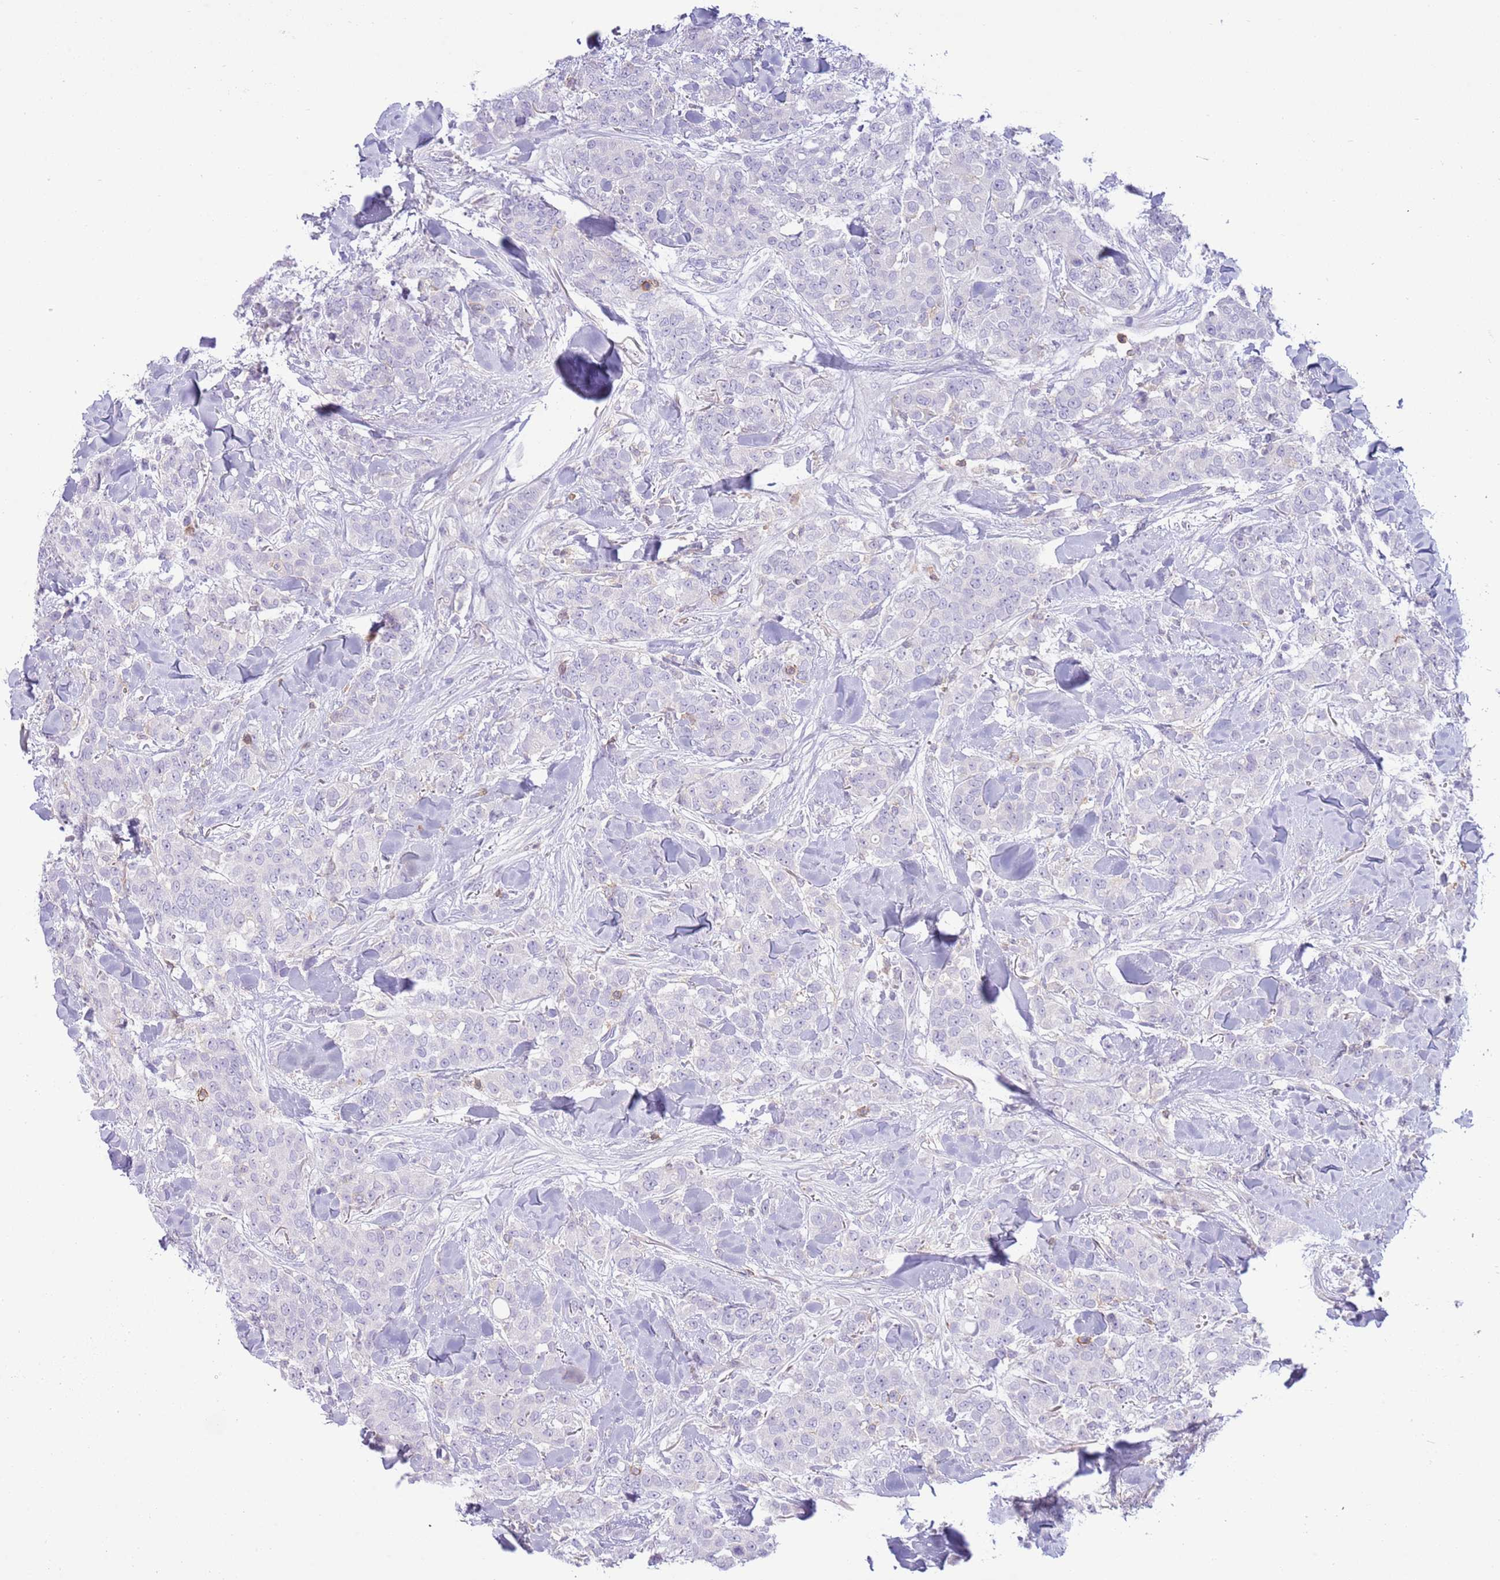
{"staining": {"intensity": "negative", "quantity": "none", "location": "none"}, "tissue": "breast cancer", "cell_type": "Tumor cells", "image_type": "cancer", "snomed": [{"axis": "morphology", "description": "Lobular carcinoma"}, {"axis": "topography", "description": "Breast"}], "caption": "Tumor cells are negative for protein expression in human breast cancer (lobular carcinoma). (IHC, brightfield microscopy, high magnification).", "gene": "OR4Q3", "patient": {"sex": "female", "age": 91}}